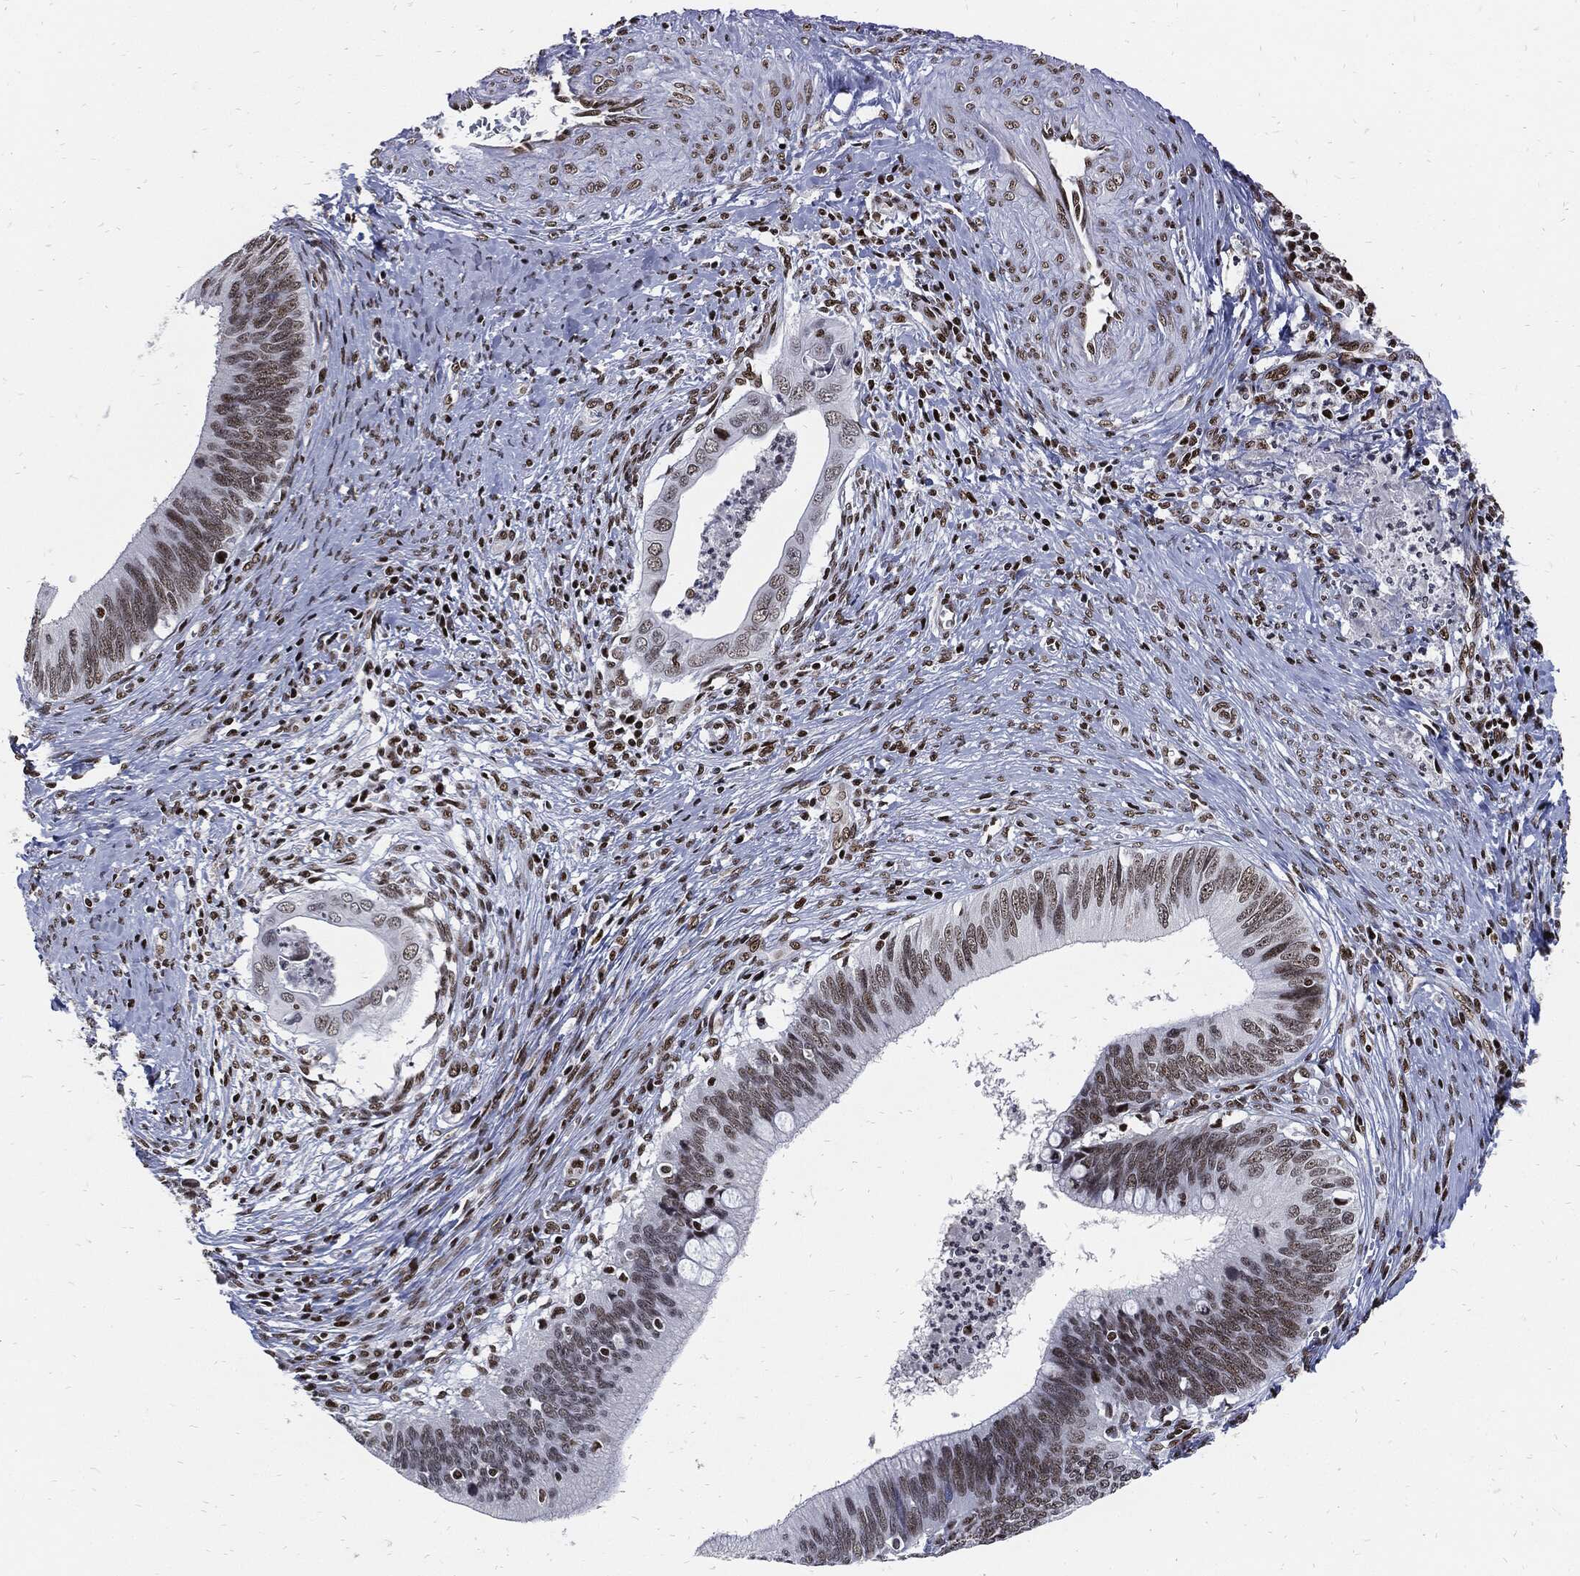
{"staining": {"intensity": "moderate", "quantity": "25%-75%", "location": "nuclear"}, "tissue": "cervical cancer", "cell_type": "Tumor cells", "image_type": "cancer", "snomed": [{"axis": "morphology", "description": "Adenocarcinoma, NOS"}, {"axis": "topography", "description": "Cervix"}], "caption": "Human cervical cancer (adenocarcinoma) stained with a brown dye reveals moderate nuclear positive positivity in approximately 25%-75% of tumor cells.", "gene": "TERF2", "patient": {"sex": "female", "age": 42}}